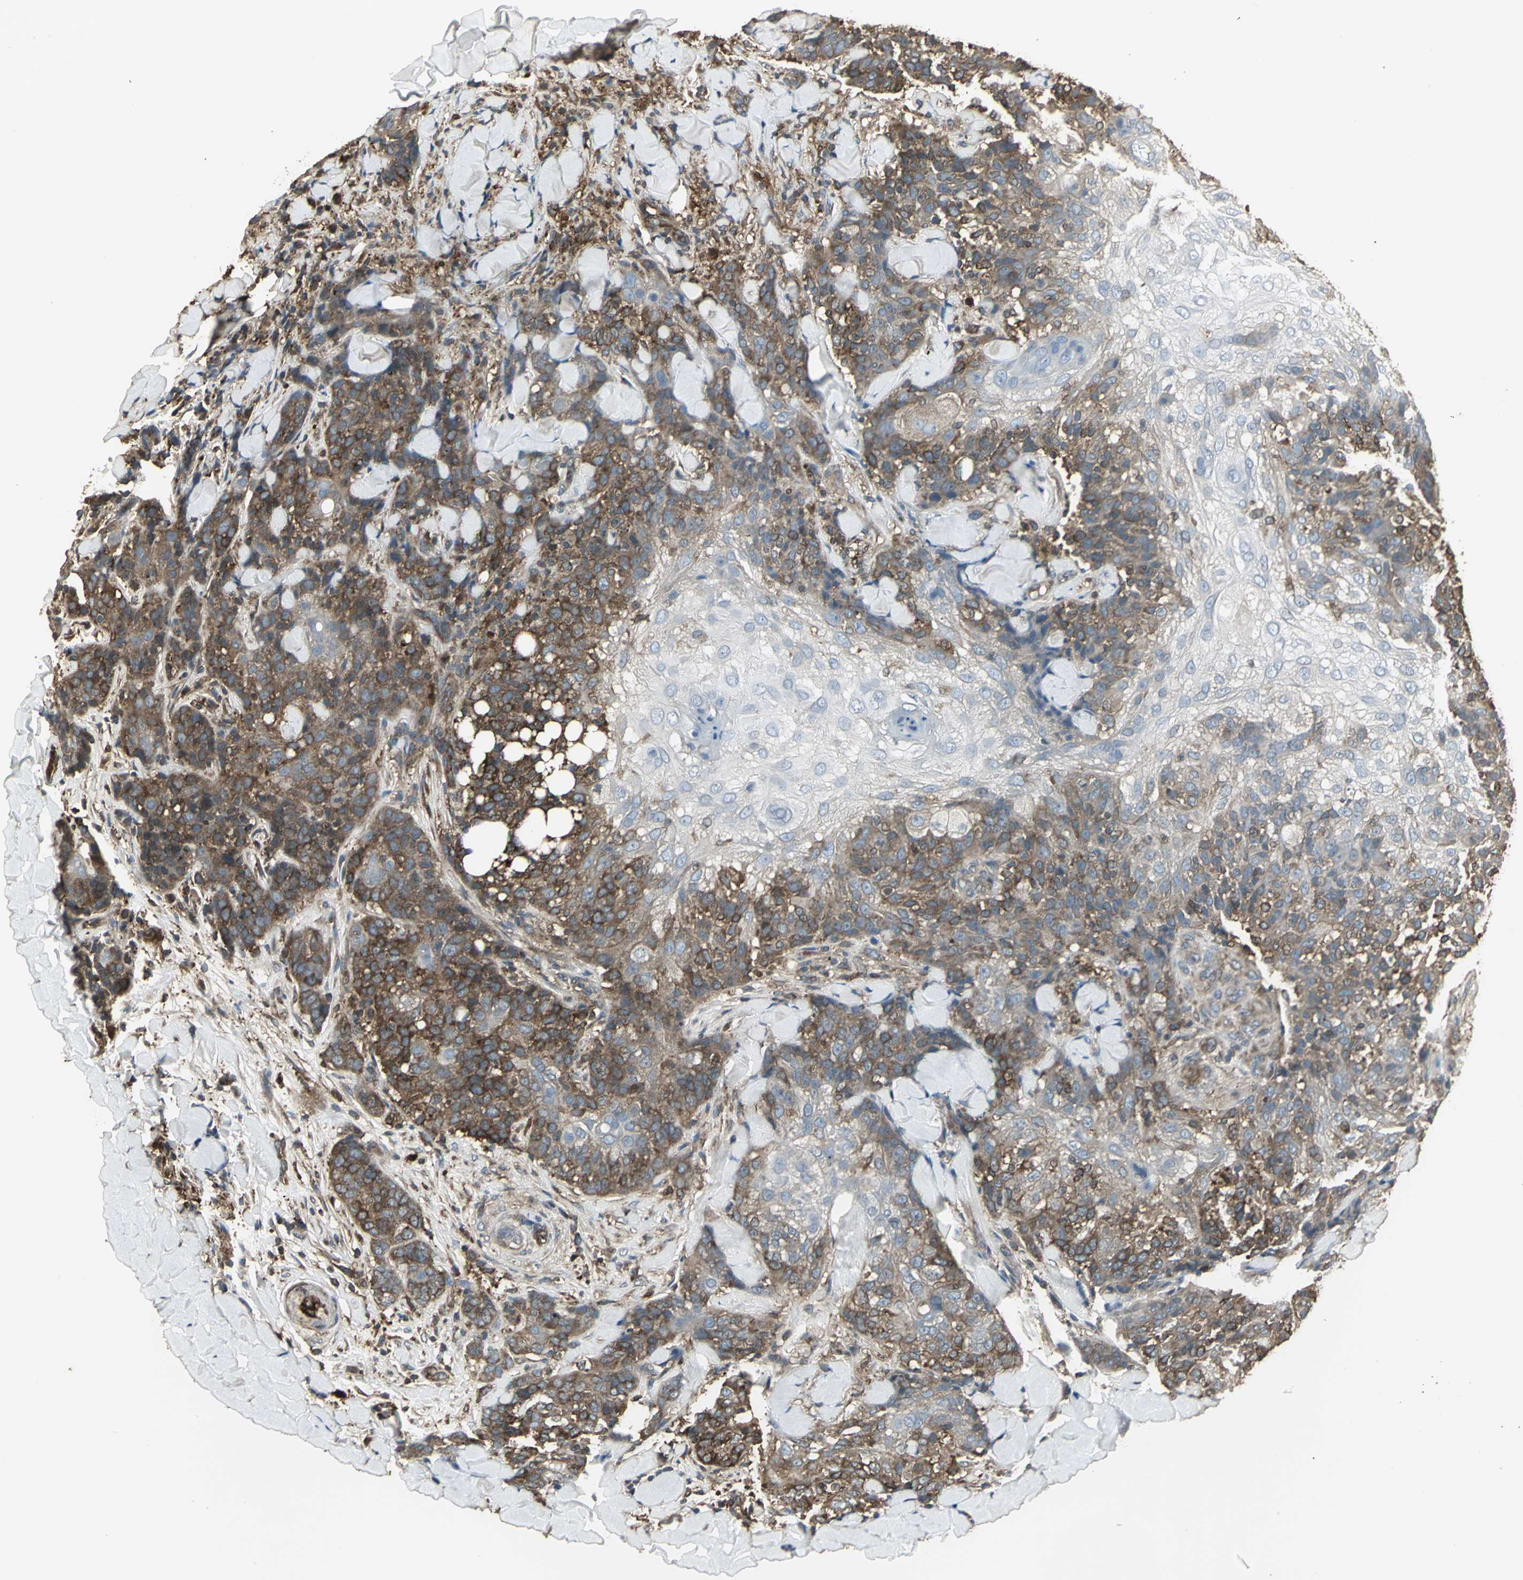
{"staining": {"intensity": "strong", "quantity": ">75%", "location": "cytoplasmic/membranous"}, "tissue": "skin cancer", "cell_type": "Tumor cells", "image_type": "cancer", "snomed": [{"axis": "morphology", "description": "Normal tissue, NOS"}, {"axis": "morphology", "description": "Squamous cell carcinoma, NOS"}, {"axis": "topography", "description": "Skin"}], "caption": "An immunohistochemistry photomicrograph of neoplastic tissue is shown. Protein staining in brown labels strong cytoplasmic/membranous positivity in skin cancer (squamous cell carcinoma) within tumor cells.", "gene": "PRXL2B", "patient": {"sex": "female", "age": 83}}